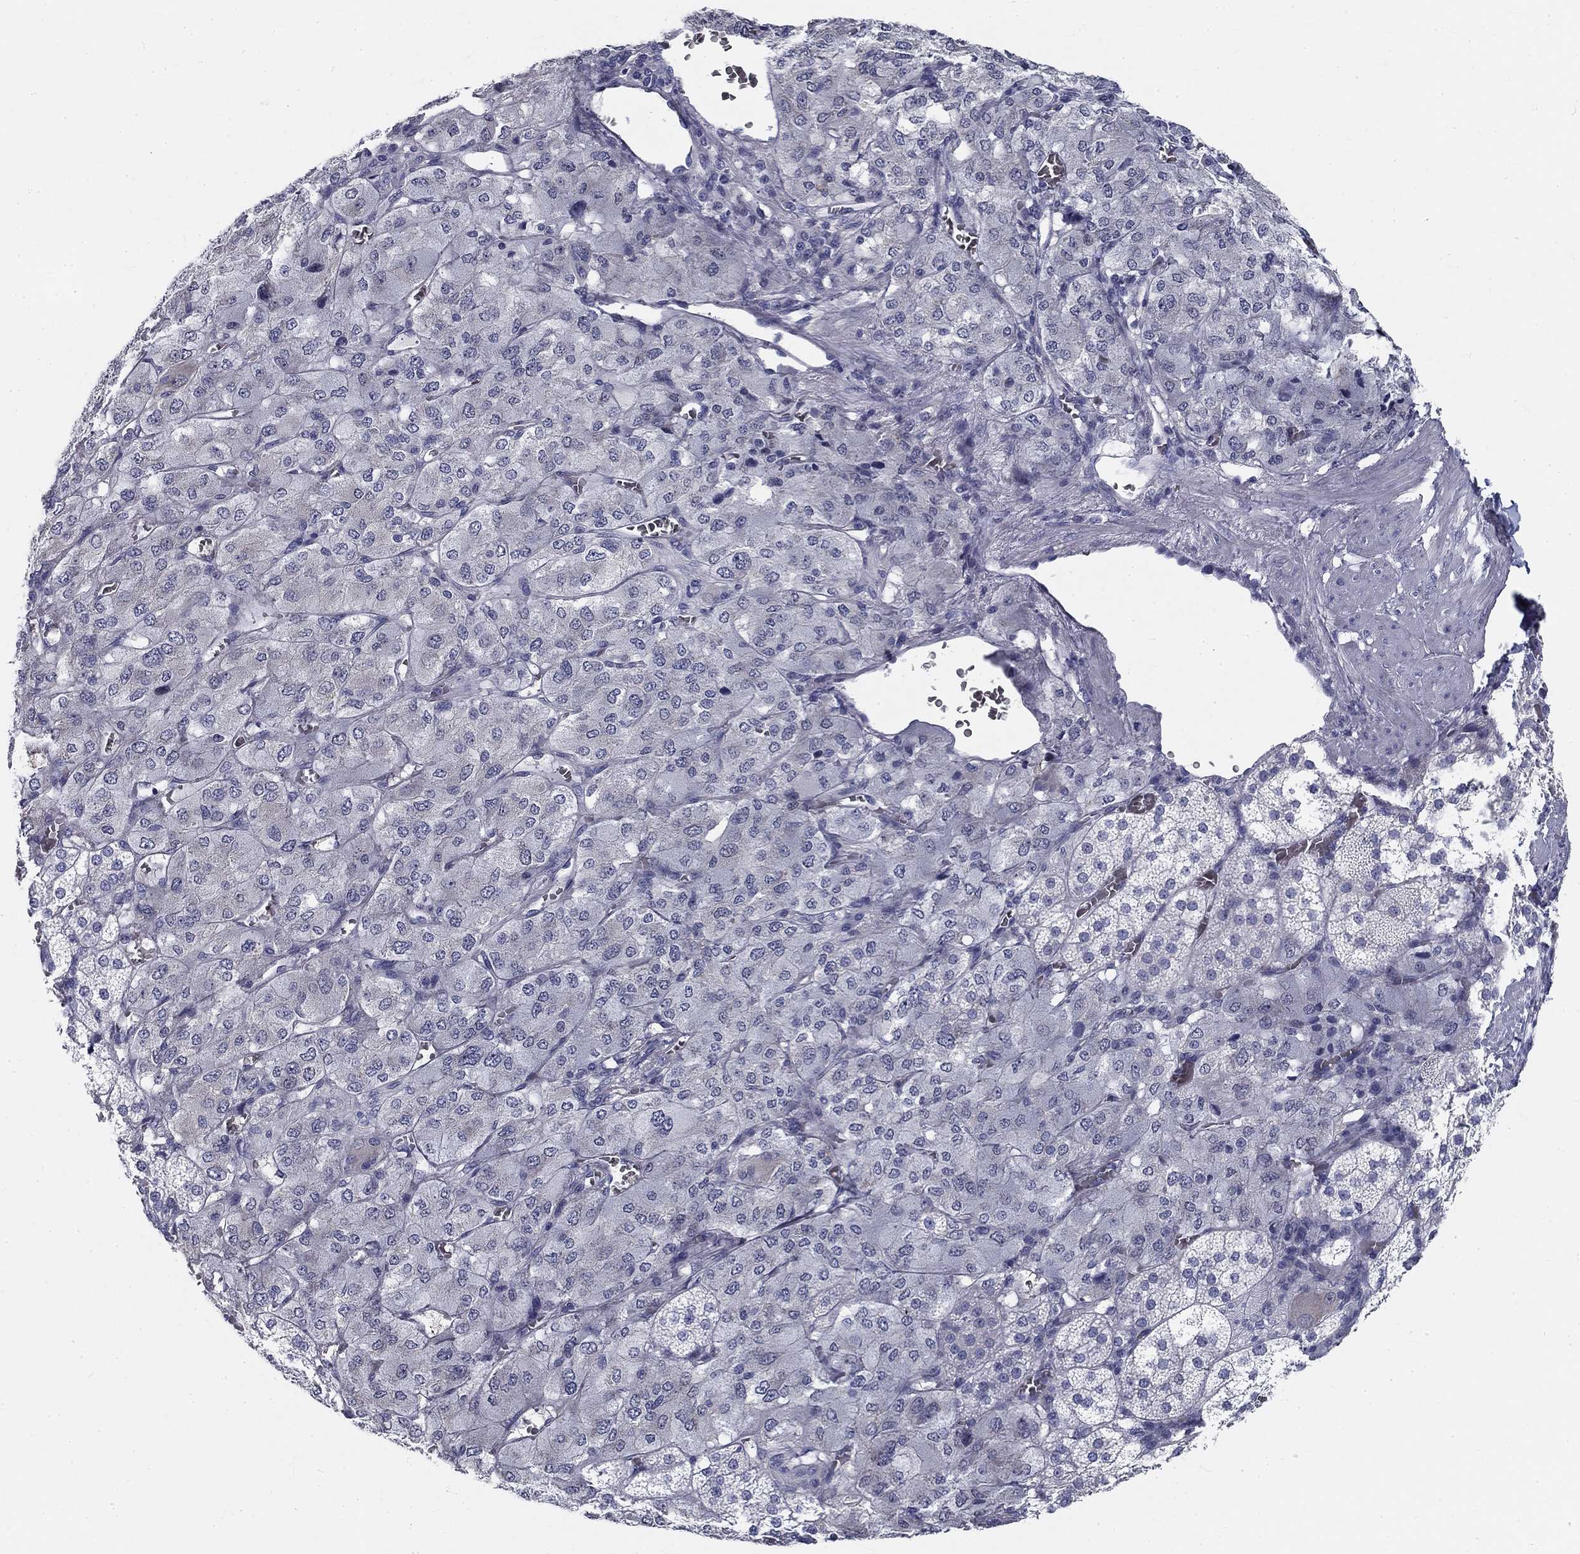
{"staining": {"intensity": "negative", "quantity": "none", "location": "none"}, "tissue": "adrenal gland", "cell_type": "Glandular cells", "image_type": "normal", "snomed": [{"axis": "morphology", "description": "Normal tissue, NOS"}, {"axis": "topography", "description": "Adrenal gland"}], "caption": "Immunohistochemical staining of normal human adrenal gland displays no significant staining in glandular cells.", "gene": "GALNTL5", "patient": {"sex": "female", "age": 60}}